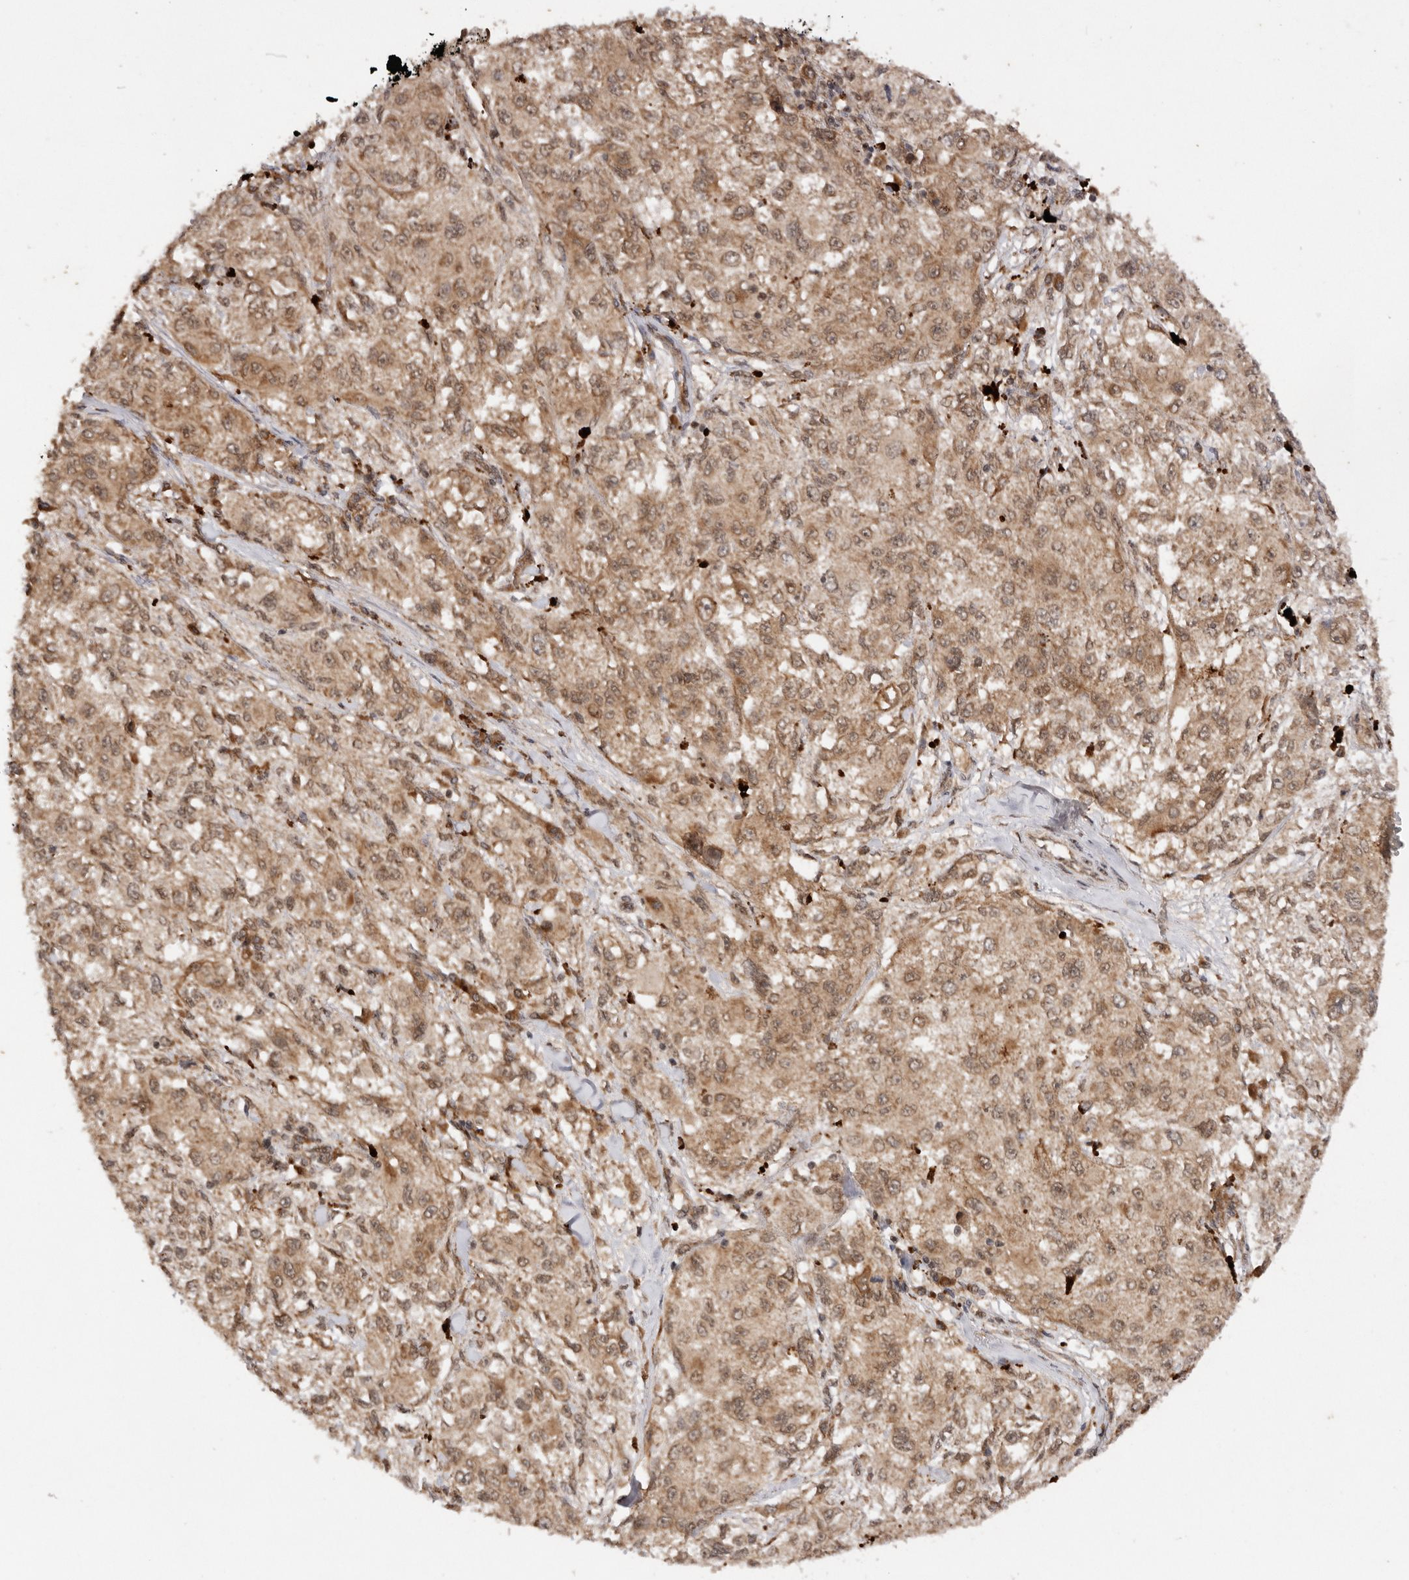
{"staining": {"intensity": "moderate", "quantity": ">75%", "location": "cytoplasmic/membranous,nuclear"}, "tissue": "melanoma", "cell_type": "Tumor cells", "image_type": "cancer", "snomed": [{"axis": "morphology", "description": "Necrosis, NOS"}, {"axis": "morphology", "description": "Malignant melanoma, NOS"}, {"axis": "topography", "description": "Skin"}], "caption": "An immunohistochemistry micrograph of tumor tissue is shown. Protein staining in brown highlights moderate cytoplasmic/membranous and nuclear positivity in melanoma within tumor cells. (IHC, brightfield microscopy, high magnification).", "gene": "TARS2", "patient": {"sex": "female", "age": 87}}